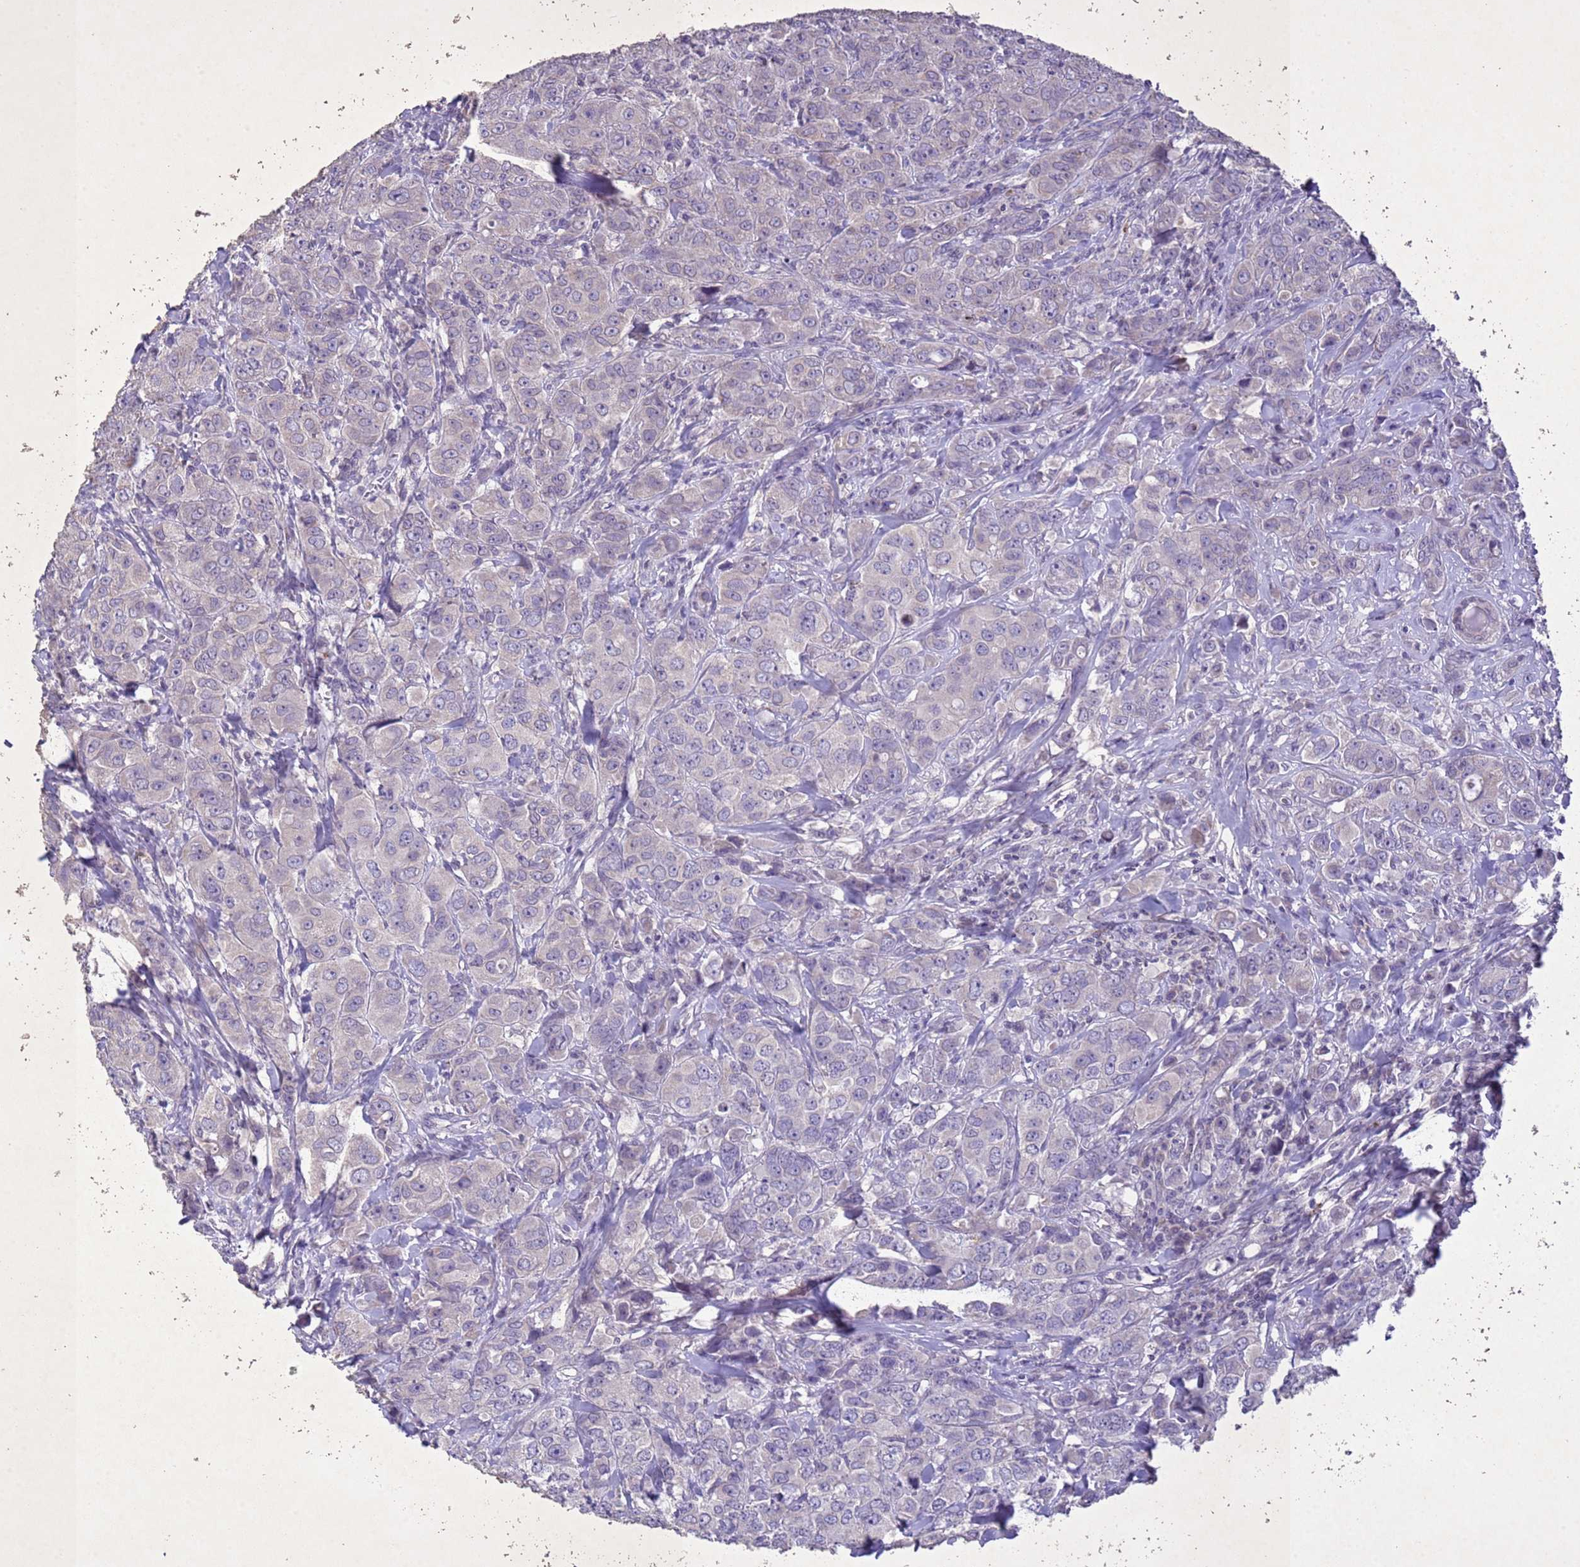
{"staining": {"intensity": "negative", "quantity": "none", "location": "none"}, "tissue": "breast cancer", "cell_type": "Tumor cells", "image_type": "cancer", "snomed": [{"axis": "morphology", "description": "Duct carcinoma"}, {"axis": "topography", "description": "Breast"}], "caption": "Immunohistochemistry (IHC) of breast cancer (intraductal carcinoma) exhibits no staining in tumor cells. (Stains: DAB immunohistochemistry with hematoxylin counter stain, Microscopy: brightfield microscopy at high magnification).", "gene": "NLRP11", "patient": {"sex": "female", "age": 43}}